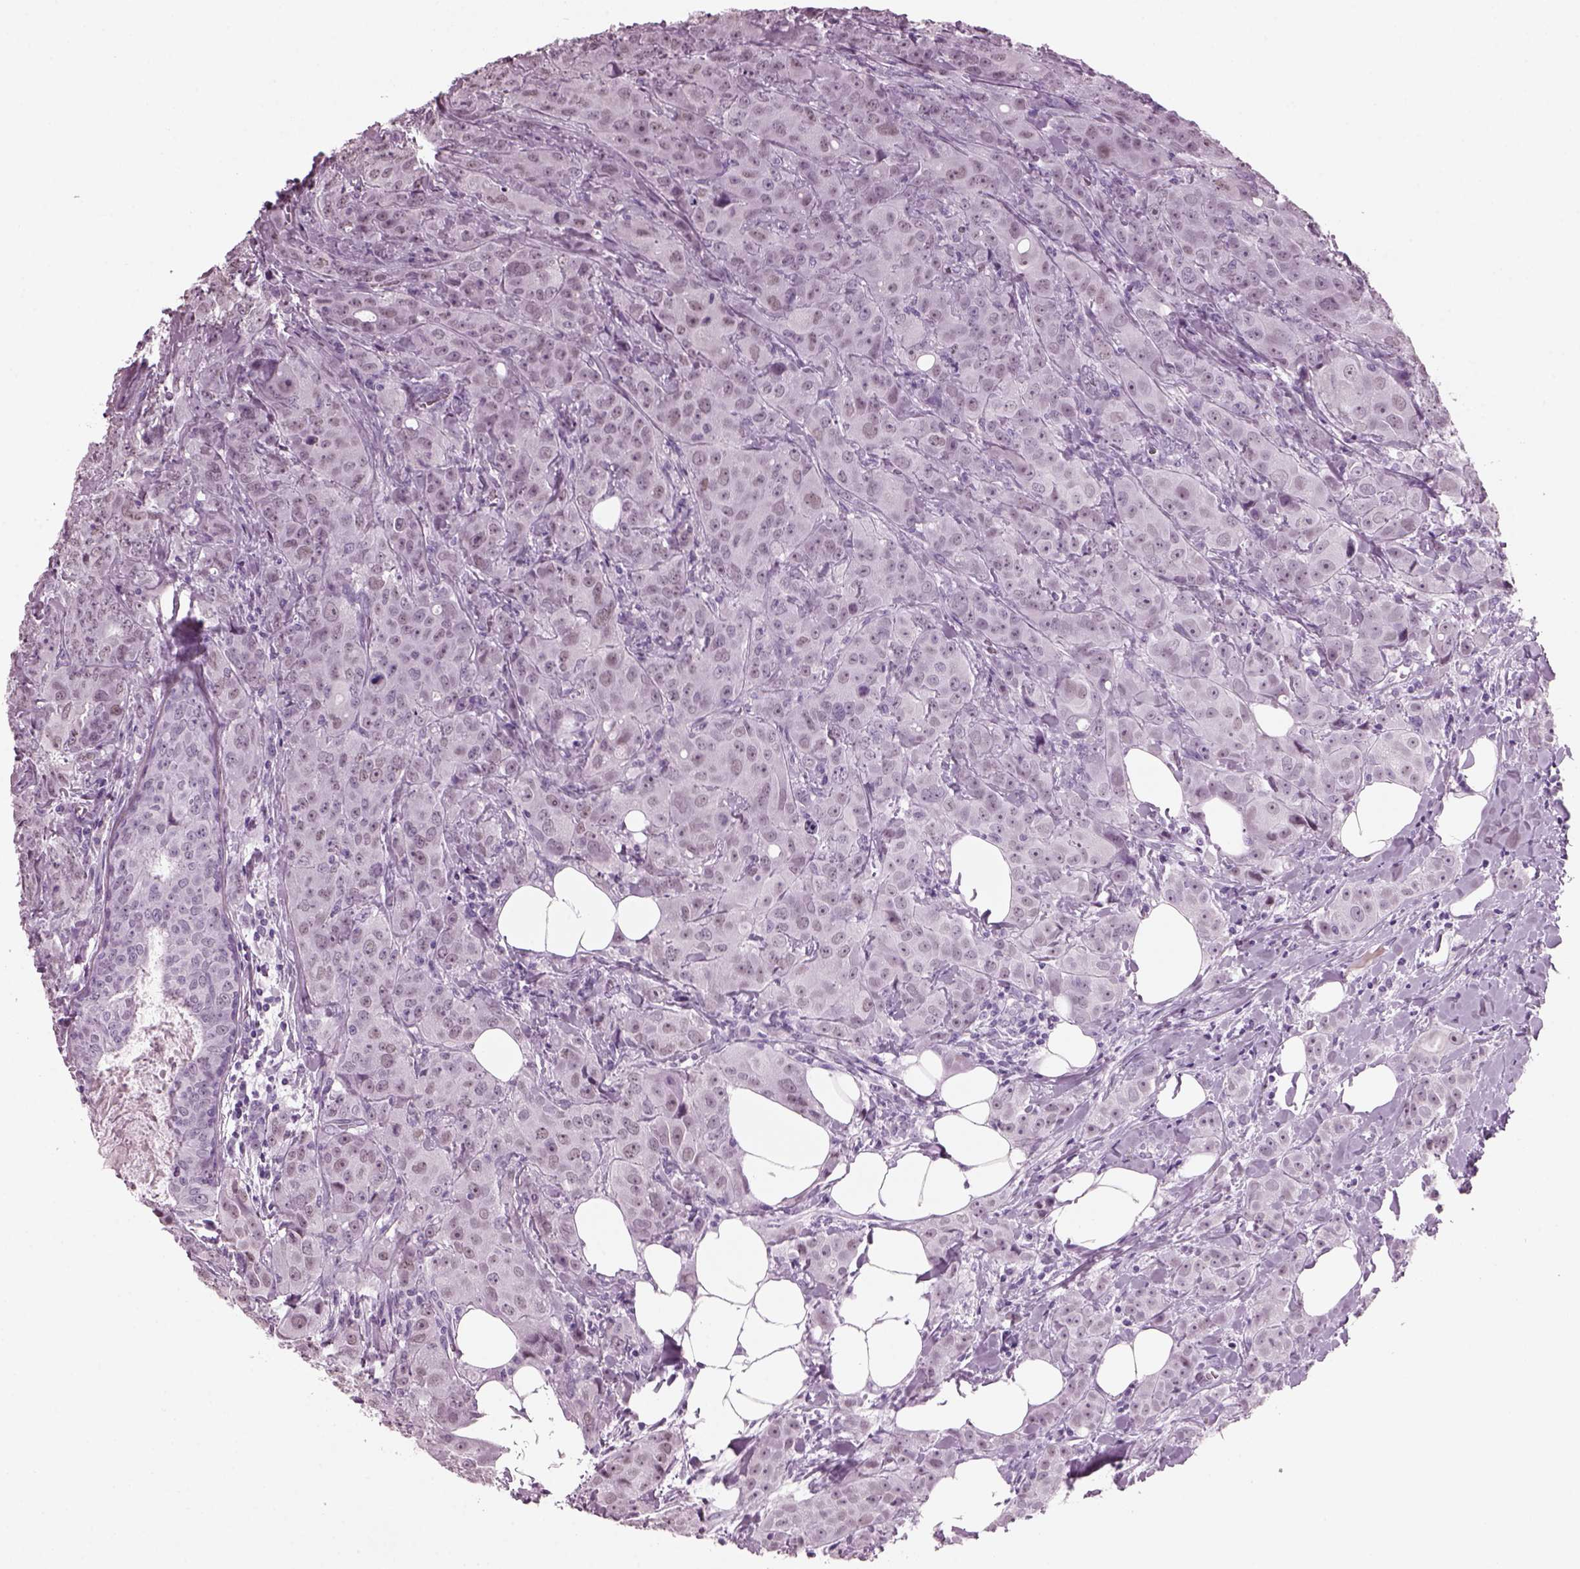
{"staining": {"intensity": "negative", "quantity": "none", "location": "none"}, "tissue": "breast cancer", "cell_type": "Tumor cells", "image_type": "cancer", "snomed": [{"axis": "morphology", "description": "Duct carcinoma"}, {"axis": "topography", "description": "Breast"}], "caption": "Immunohistochemistry (IHC) micrograph of neoplastic tissue: human invasive ductal carcinoma (breast) stained with DAB exhibits no significant protein positivity in tumor cells.", "gene": "KRTAP3-2", "patient": {"sex": "female", "age": 43}}